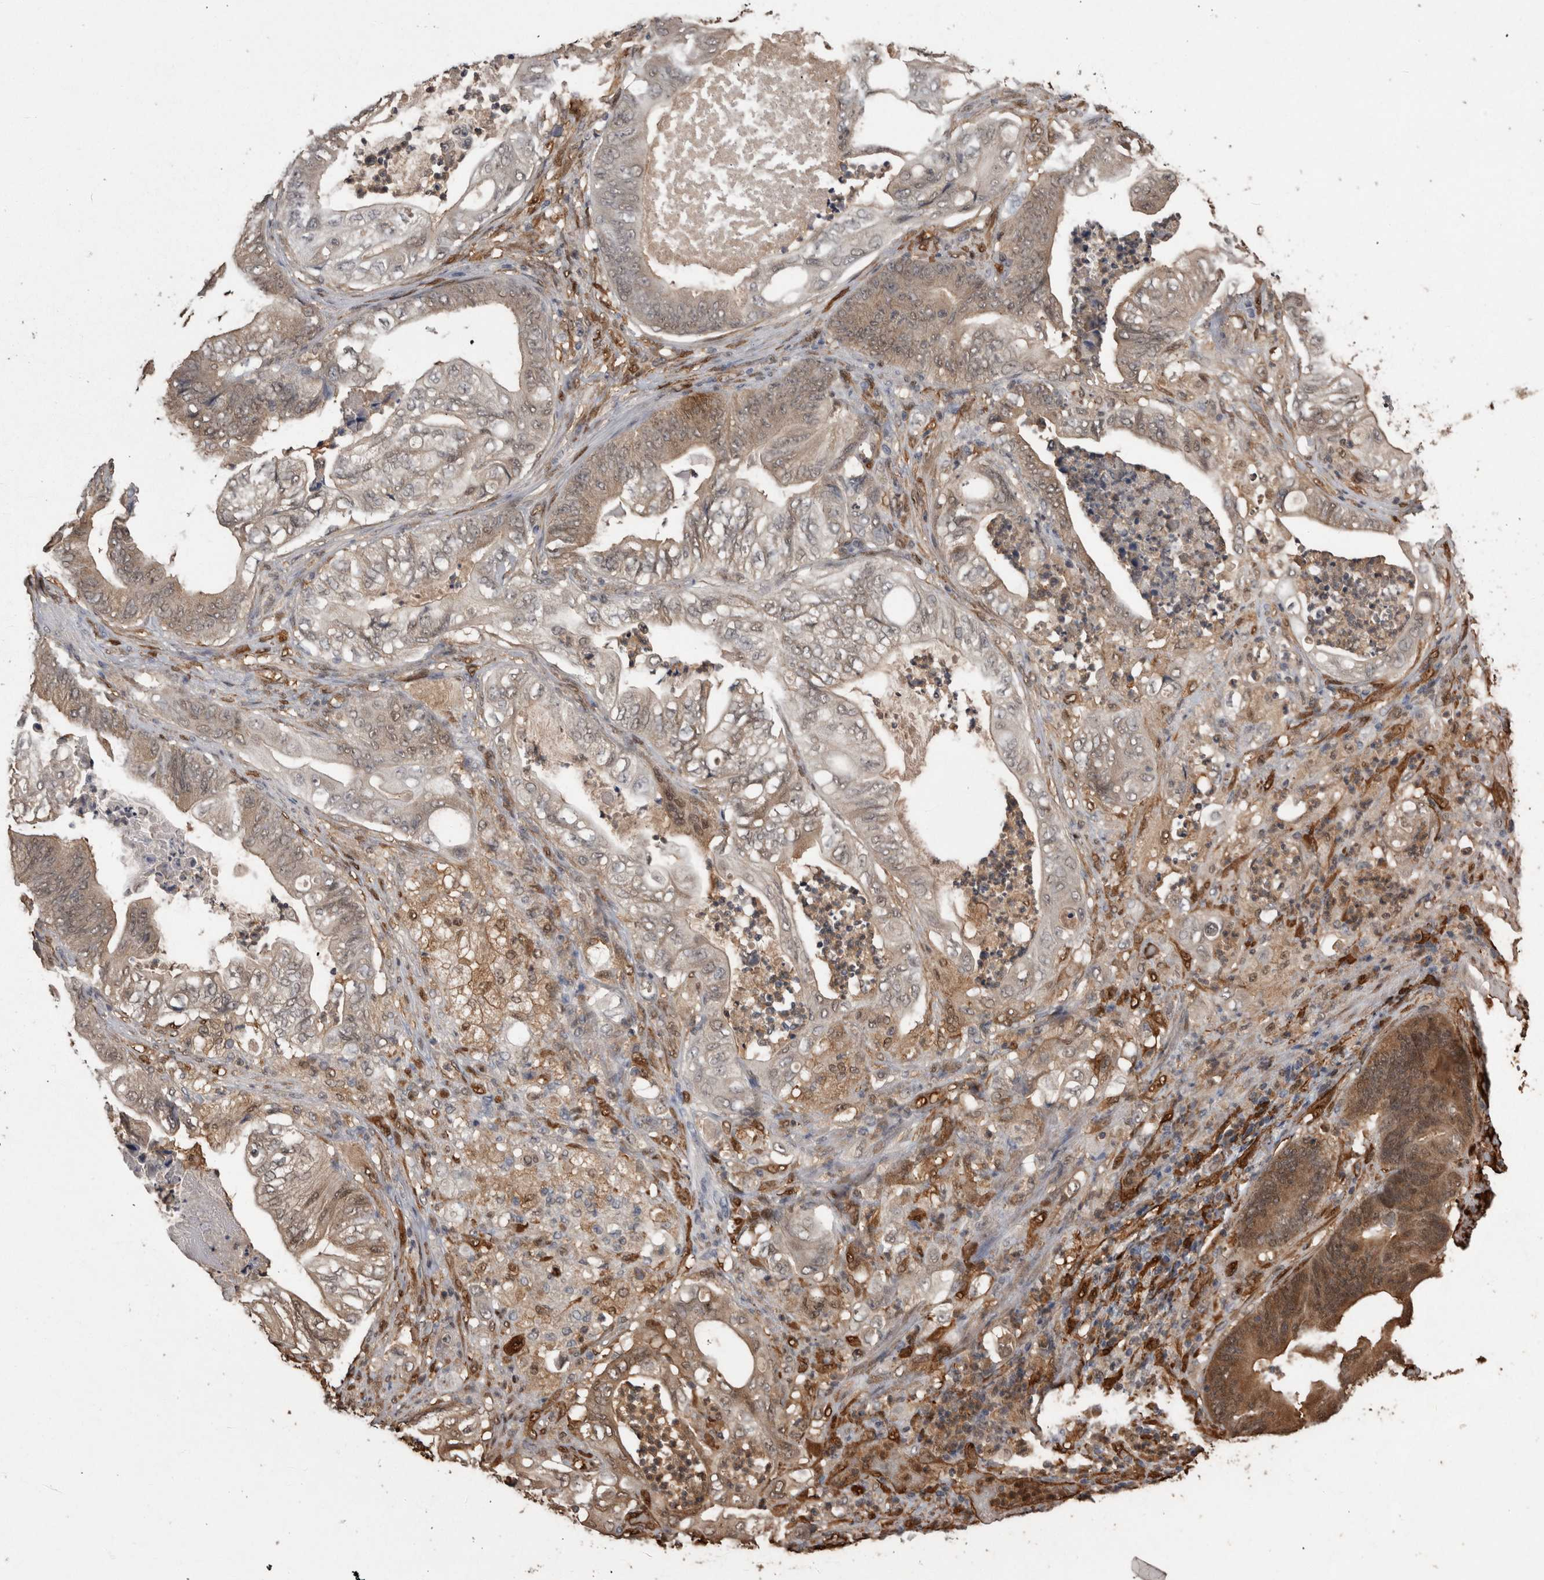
{"staining": {"intensity": "moderate", "quantity": "<25%", "location": "cytoplasmic/membranous,nuclear"}, "tissue": "stomach cancer", "cell_type": "Tumor cells", "image_type": "cancer", "snomed": [{"axis": "morphology", "description": "Adenocarcinoma, NOS"}, {"axis": "topography", "description": "Stomach"}], "caption": "Human stomach adenocarcinoma stained with a brown dye demonstrates moderate cytoplasmic/membranous and nuclear positive positivity in about <25% of tumor cells.", "gene": "LXN", "patient": {"sex": "female", "age": 73}}